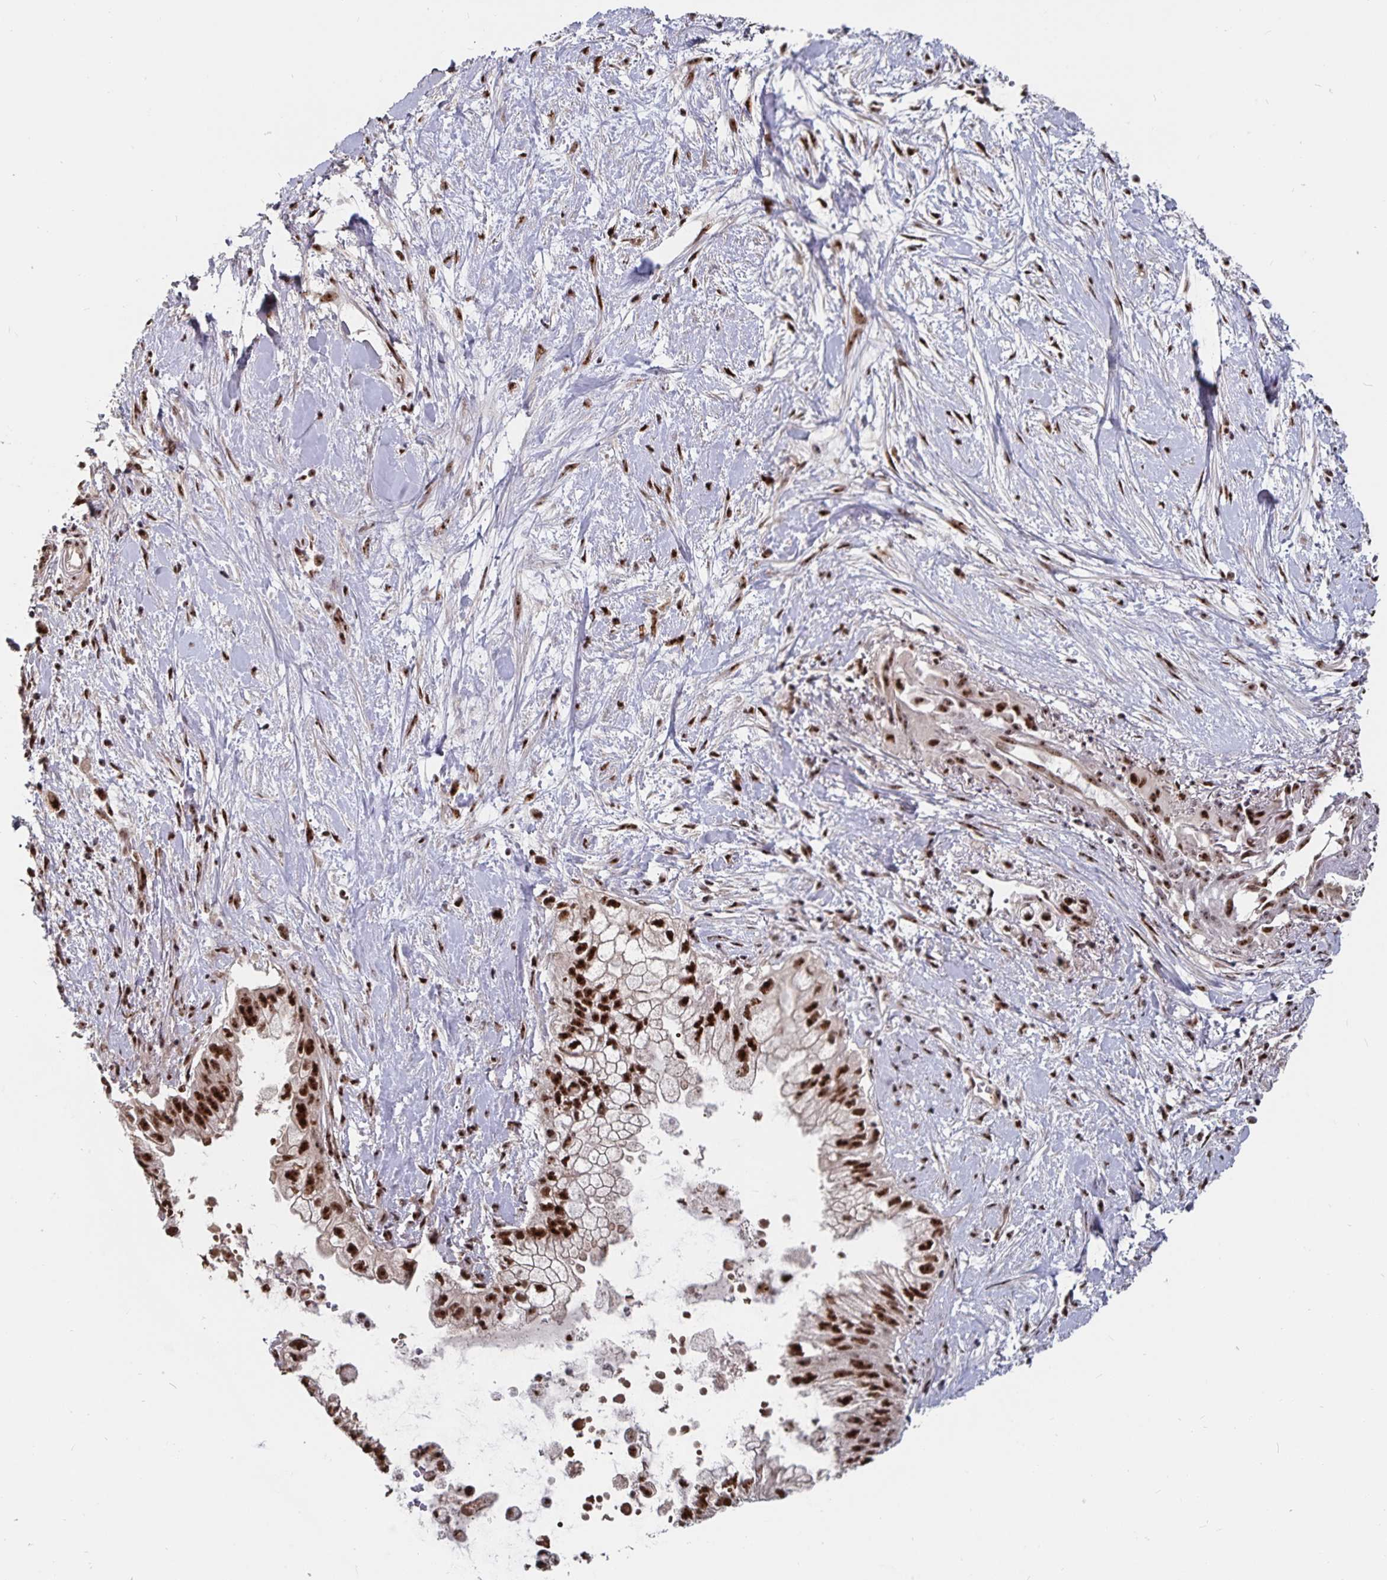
{"staining": {"intensity": "strong", "quantity": ">75%", "location": "nuclear"}, "tissue": "pancreatic cancer", "cell_type": "Tumor cells", "image_type": "cancer", "snomed": [{"axis": "morphology", "description": "Adenocarcinoma, NOS"}, {"axis": "topography", "description": "Pancreas"}], "caption": "A high amount of strong nuclear expression is seen in approximately >75% of tumor cells in pancreatic adenocarcinoma tissue. (Stains: DAB (3,3'-diaminobenzidine) in brown, nuclei in blue, Microscopy: brightfield microscopy at high magnification).", "gene": "LAS1L", "patient": {"sex": "male", "age": 70}}